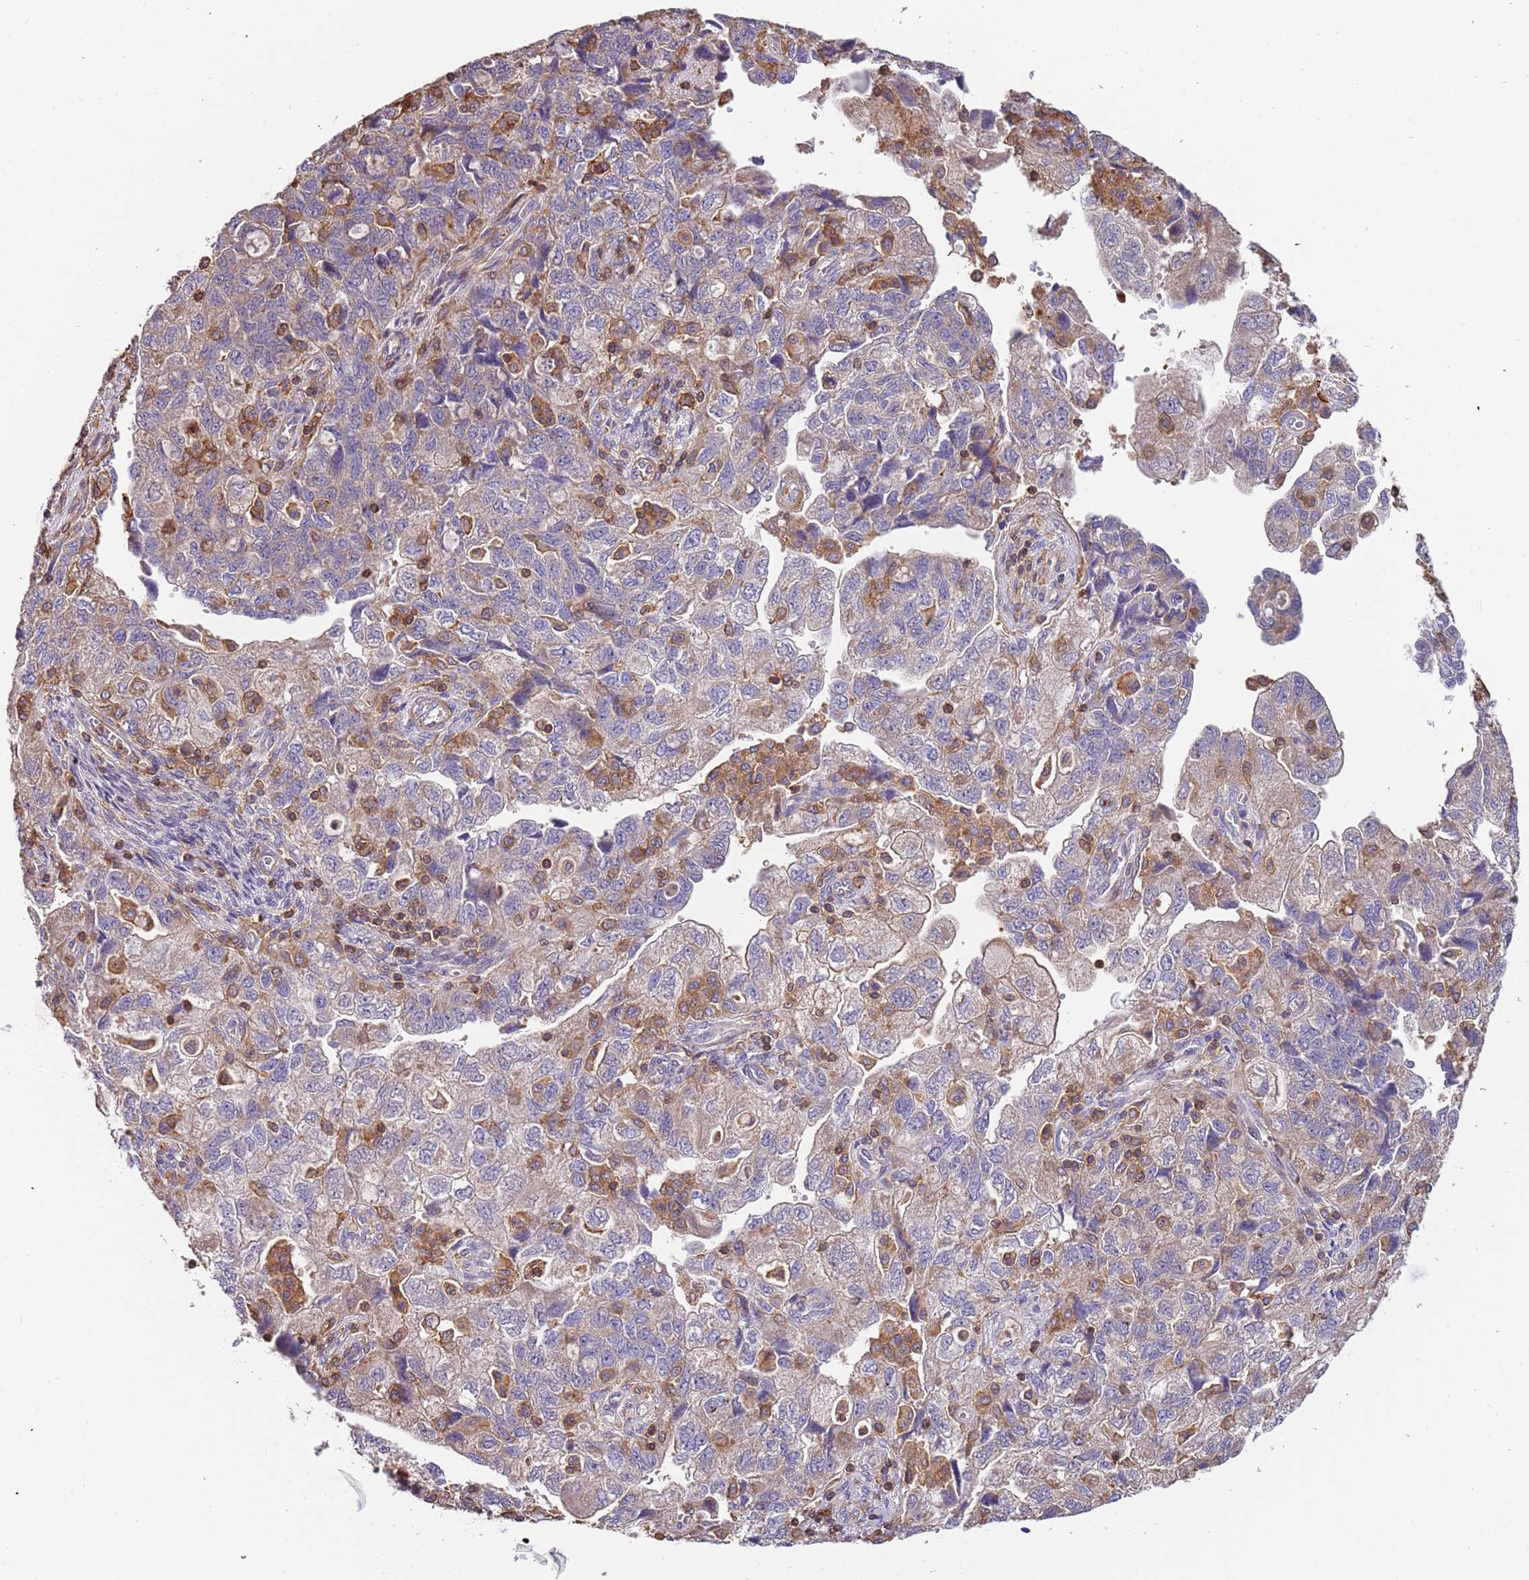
{"staining": {"intensity": "weak", "quantity": "<25%", "location": "cytoplasmic/membranous"}, "tissue": "ovarian cancer", "cell_type": "Tumor cells", "image_type": "cancer", "snomed": [{"axis": "morphology", "description": "Carcinoma, NOS"}, {"axis": "morphology", "description": "Cystadenocarcinoma, serous, NOS"}, {"axis": "topography", "description": "Ovary"}], "caption": "Immunohistochemical staining of human ovarian cancer (serous cystadenocarcinoma) shows no significant positivity in tumor cells.", "gene": "SYT4", "patient": {"sex": "female", "age": 69}}